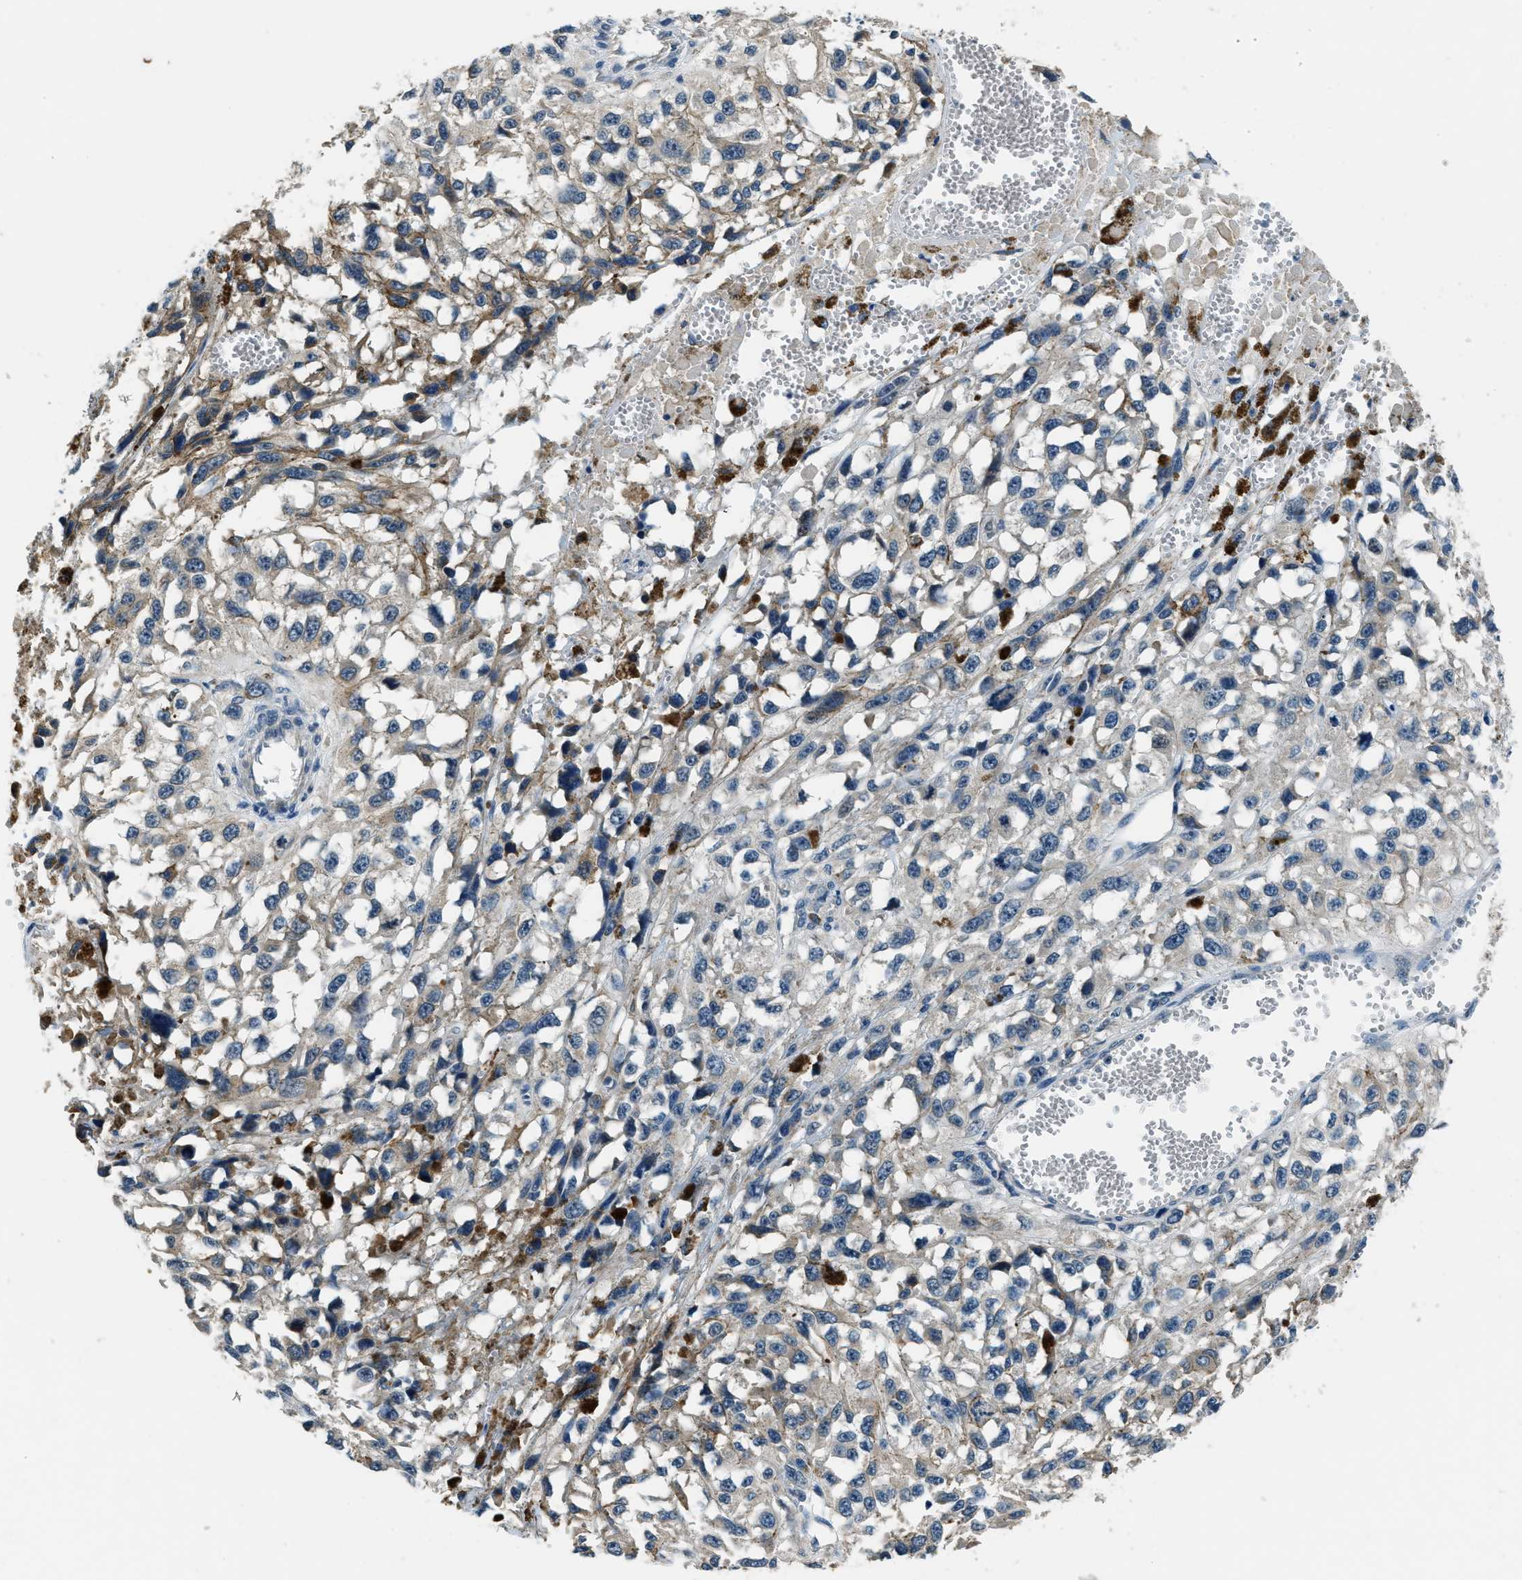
{"staining": {"intensity": "weak", "quantity": "<25%", "location": "cytoplasmic/membranous"}, "tissue": "melanoma", "cell_type": "Tumor cells", "image_type": "cancer", "snomed": [{"axis": "morphology", "description": "Malignant melanoma, Metastatic site"}, {"axis": "topography", "description": "Lymph node"}], "caption": "IHC photomicrograph of neoplastic tissue: melanoma stained with DAB (3,3'-diaminobenzidine) shows no significant protein positivity in tumor cells.", "gene": "NME8", "patient": {"sex": "male", "age": 59}}